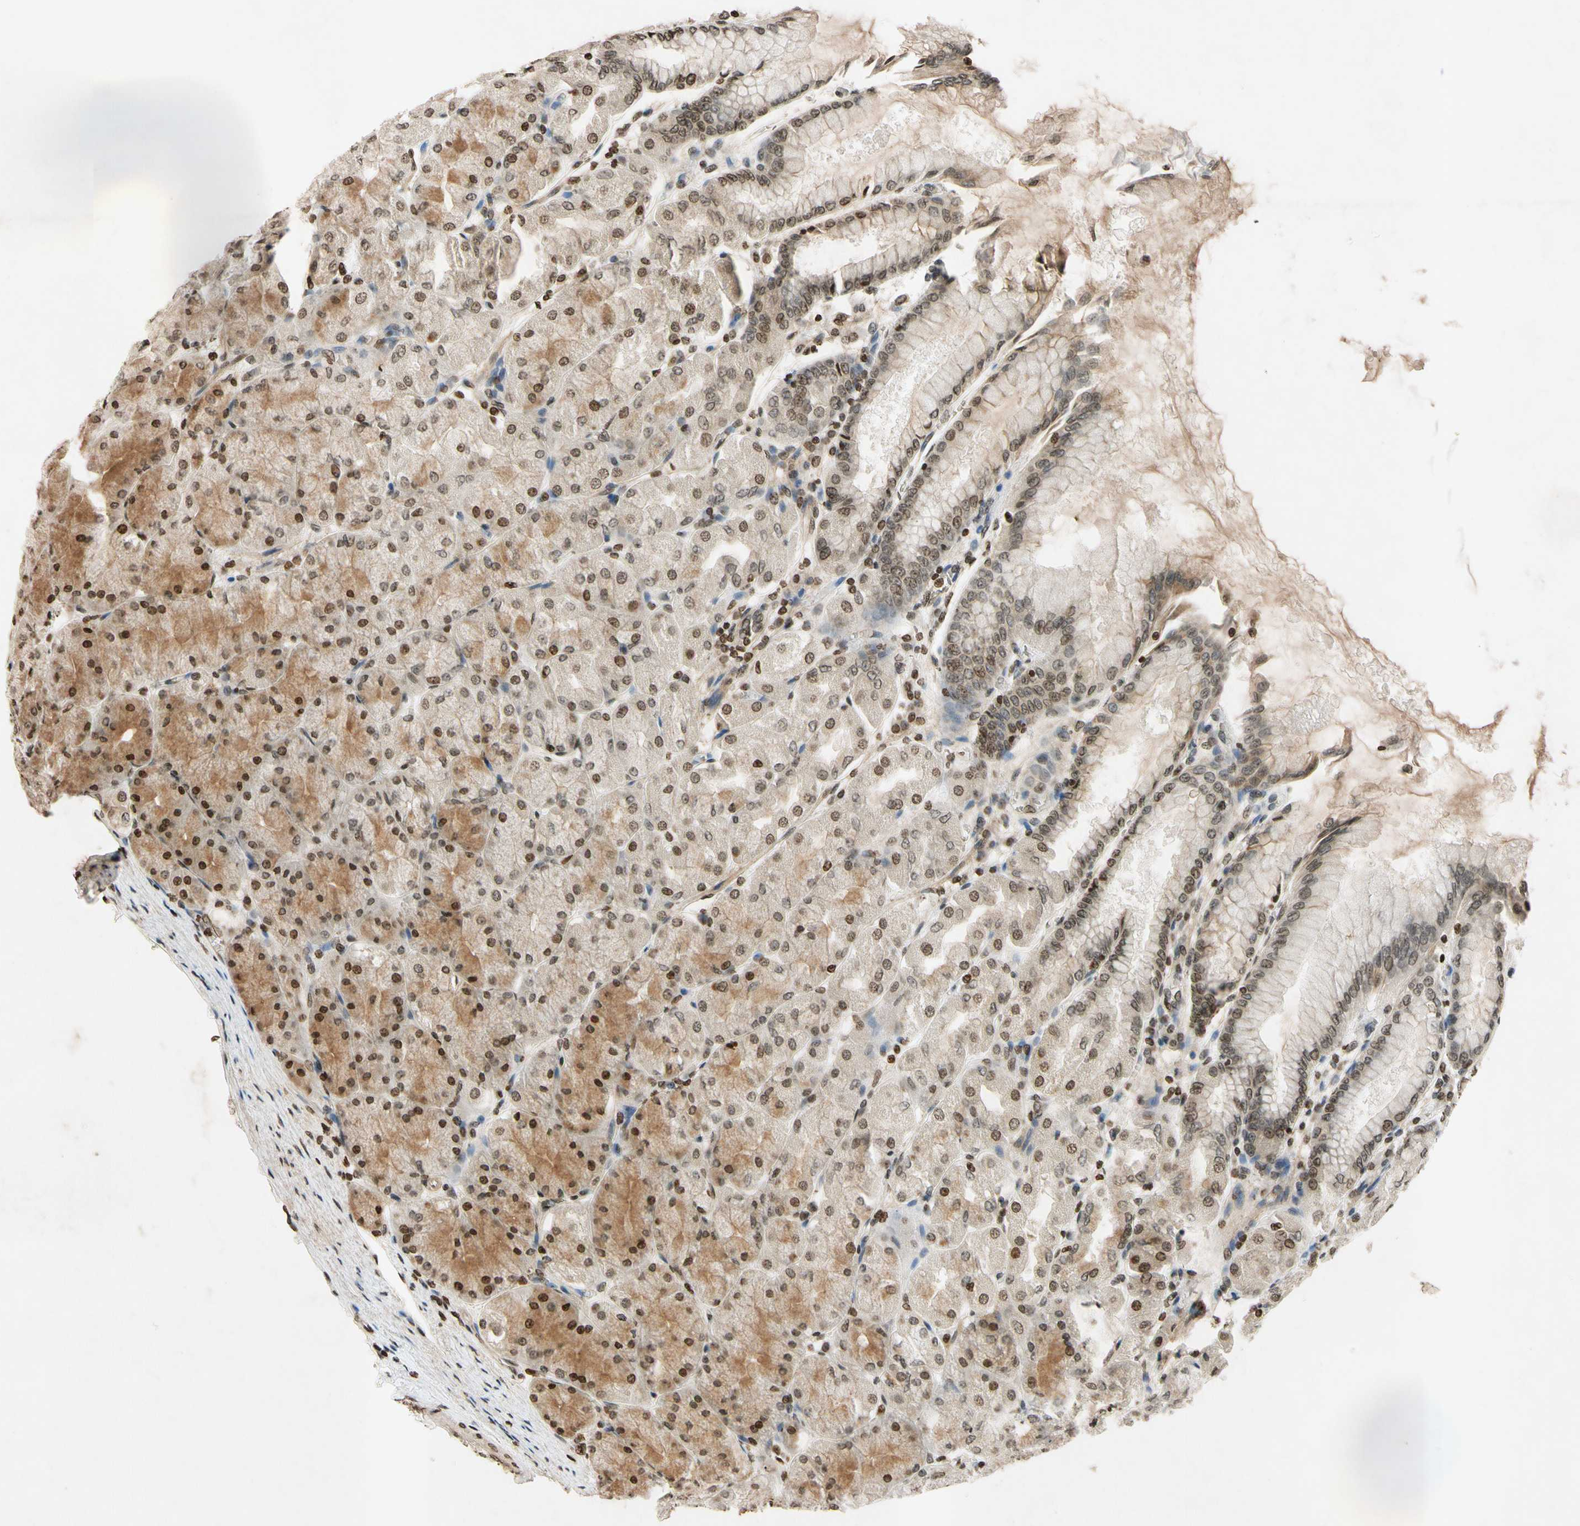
{"staining": {"intensity": "strong", "quantity": ">75%", "location": "cytoplasmic/membranous,nuclear"}, "tissue": "stomach", "cell_type": "Glandular cells", "image_type": "normal", "snomed": [{"axis": "morphology", "description": "Normal tissue, NOS"}, {"axis": "topography", "description": "Stomach, upper"}], "caption": "Protein staining demonstrates strong cytoplasmic/membranous,nuclear staining in approximately >75% of glandular cells in normal stomach. (brown staining indicates protein expression, while blue staining denotes nuclei).", "gene": "HOXB3", "patient": {"sex": "female", "age": 56}}